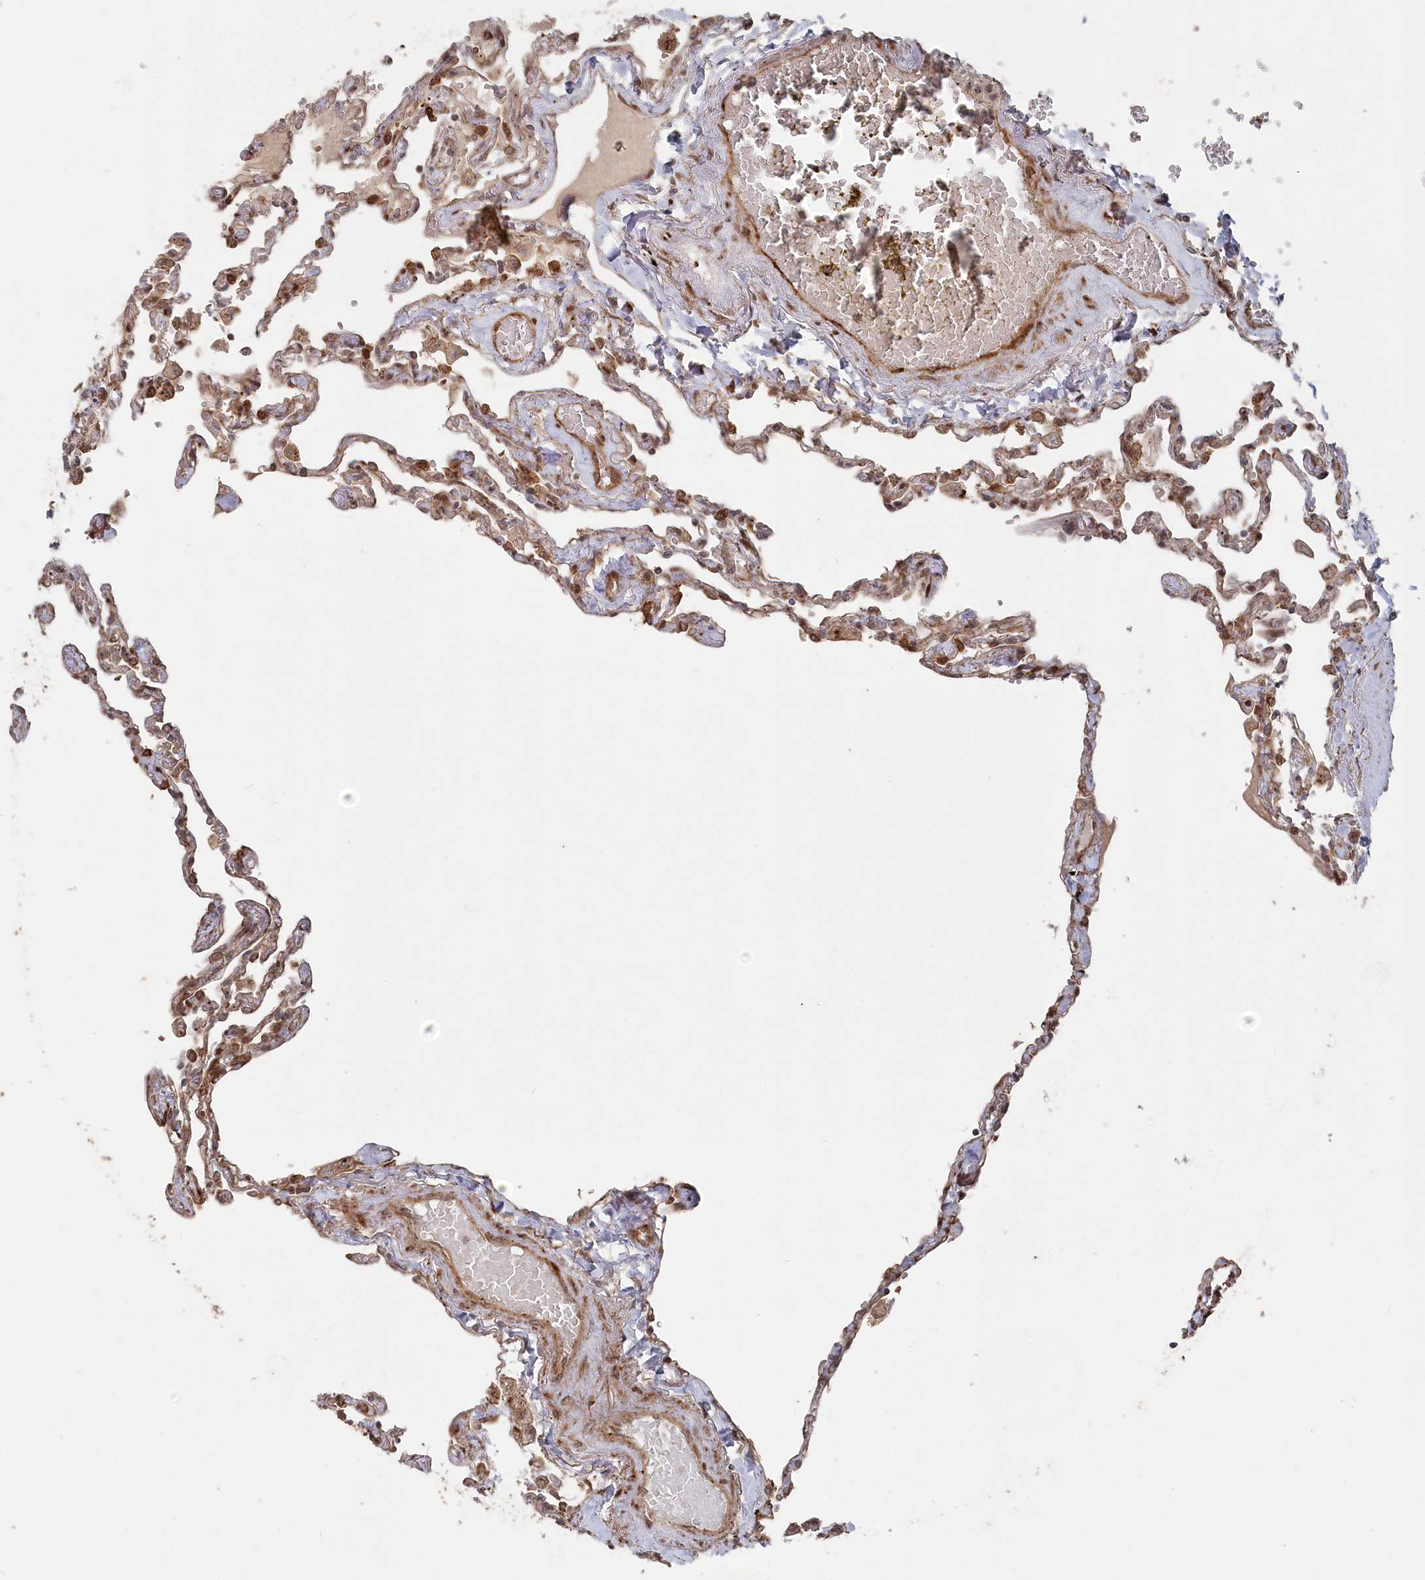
{"staining": {"intensity": "strong", "quantity": "25%-75%", "location": "cytoplasmic/membranous,nuclear"}, "tissue": "lung", "cell_type": "Alveolar cells", "image_type": "normal", "snomed": [{"axis": "morphology", "description": "Normal tissue, NOS"}, {"axis": "topography", "description": "Lung"}], "caption": "Protein expression analysis of benign human lung reveals strong cytoplasmic/membranous,nuclear staining in approximately 25%-75% of alveolar cells. The staining was performed using DAB (3,3'-diaminobenzidine) to visualize the protein expression in brown, while the nuclei were stained in blue with hematoxylin (Magnification: 20x).", "gene": "POLR3A", "patient": {"sex": "female", "age": 67}}